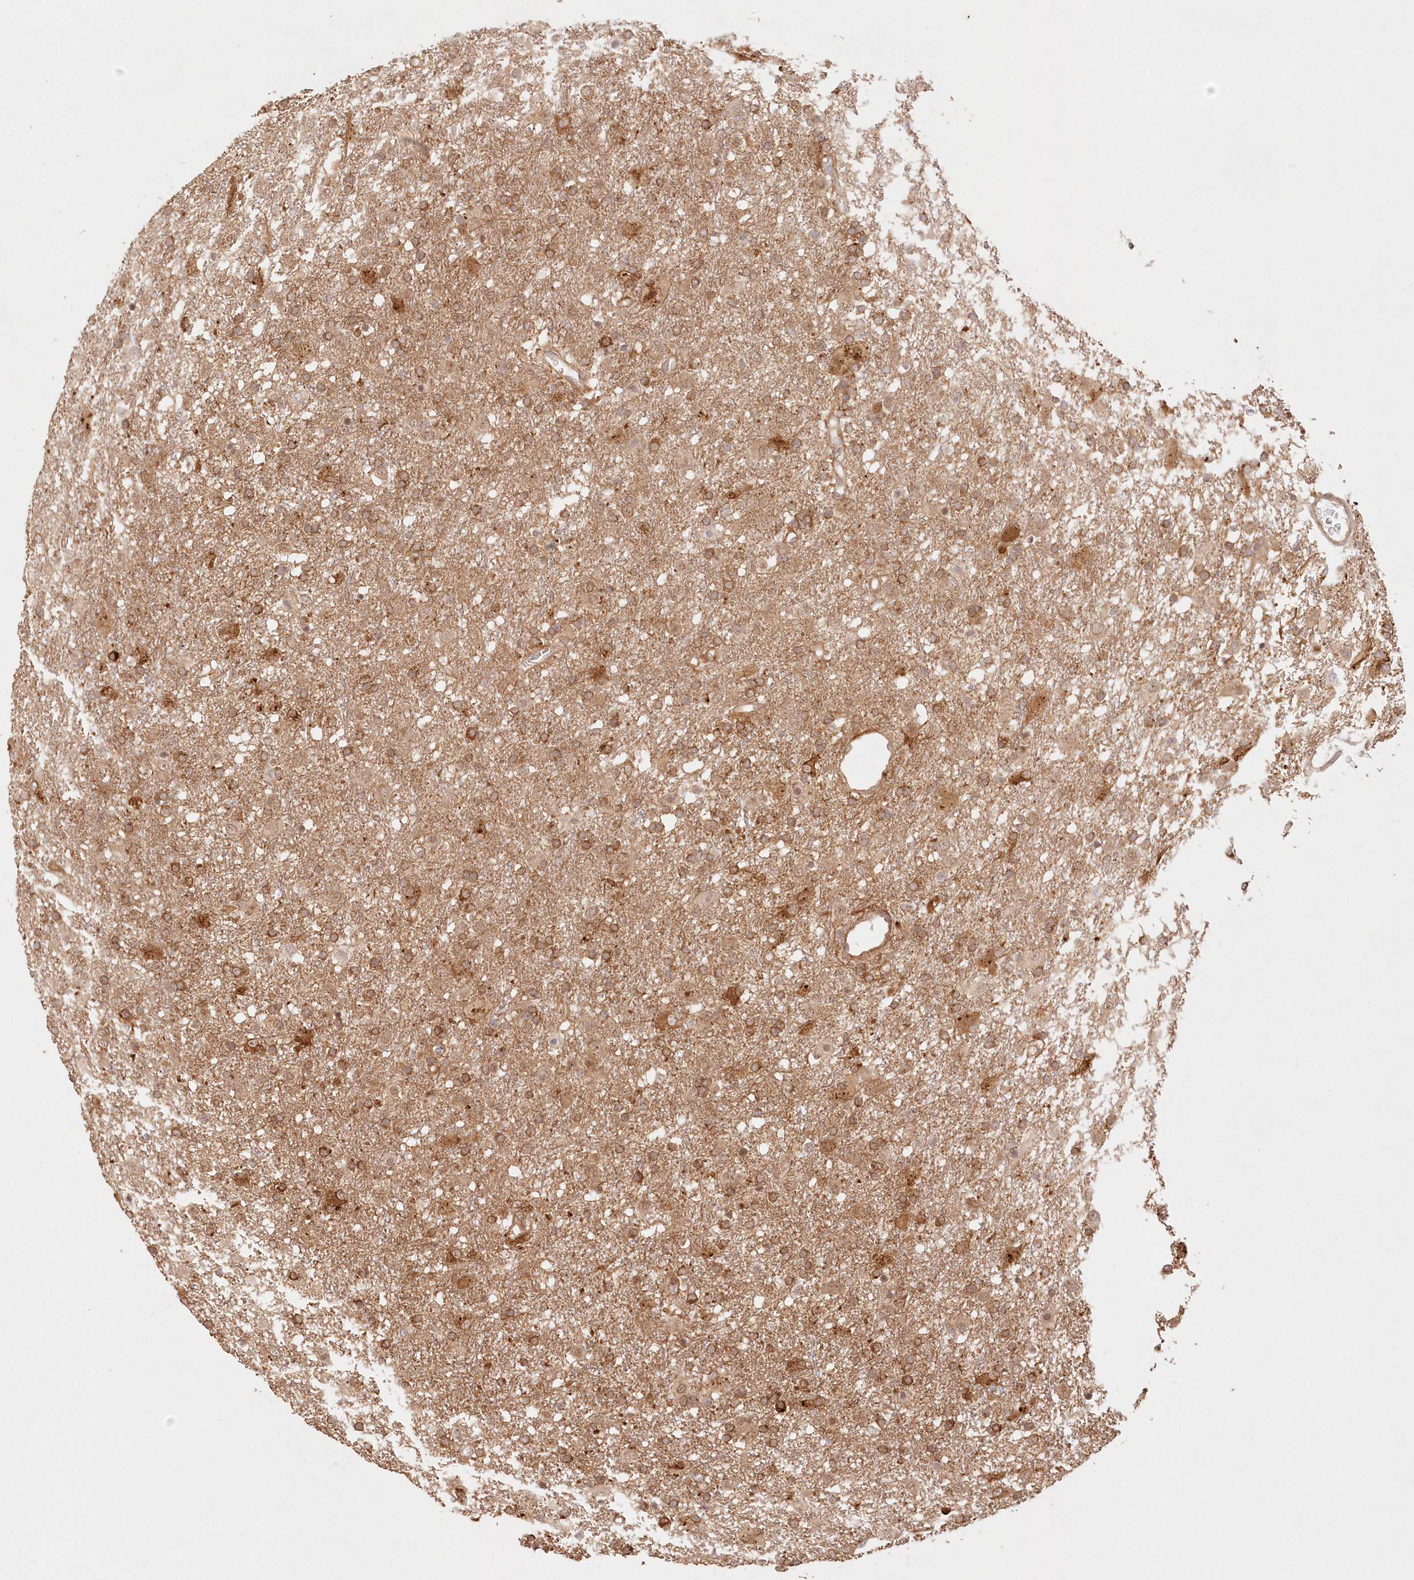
{"staining": {"intensity": "moderate", "quantity": ">75%", "location": "cytoplasmic/membranous"}, "tissue": "glioma", "cell_type": "Tumor cells", "image_type": "cancer", "snomed": [{"axis": "morphology", "description": "Glioma, malignant, Low grade"}, {"axis": "topography", "description": "Brain"}], "caption": "Immunohistochemical staining of human glioma reveals medium levels of moderate cytoplasmic/membranous staining in about >75% of tumor cells.", "gene": "KIAA0232", "patient": {"sex": "male", "age": 65}}